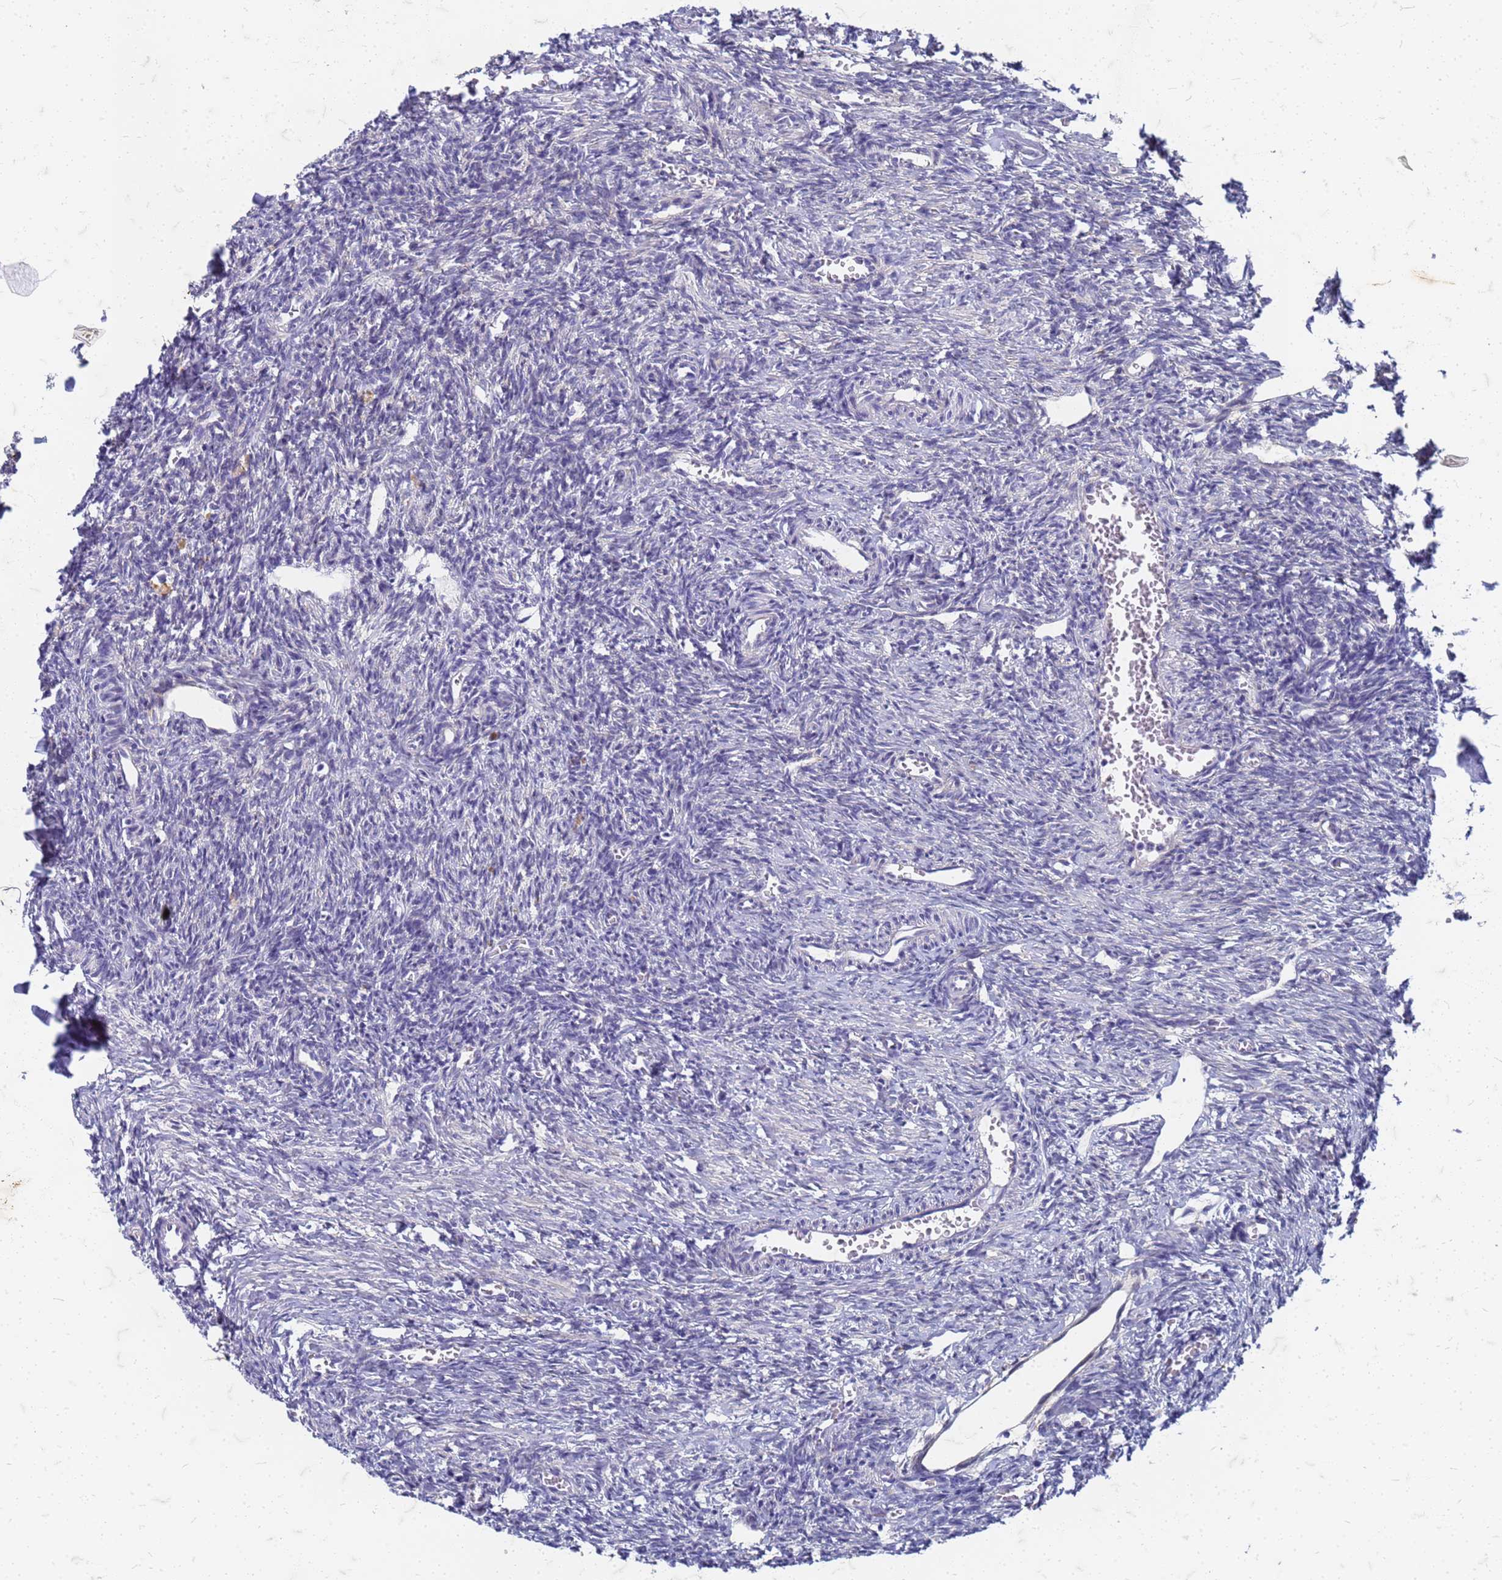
{"staining": {"intensity": "negative", "quantity": "none", "location": "none"}, "tissue": "ovary", "cell_type": "Ovarian stroma cells", "image_type": "normal", "snomed": [{"axis": "morphology", "description": "Normal tissue, NOS"}, {"axis": "topography", "description": "Ovary"}], "caption": "Ovary stained for a protein using immunohistochemistry (IHC) displays no positivity ovarian stroma cells.", "gene": "TRIM64B", "patient": {"sex": "female", "age": 27}}